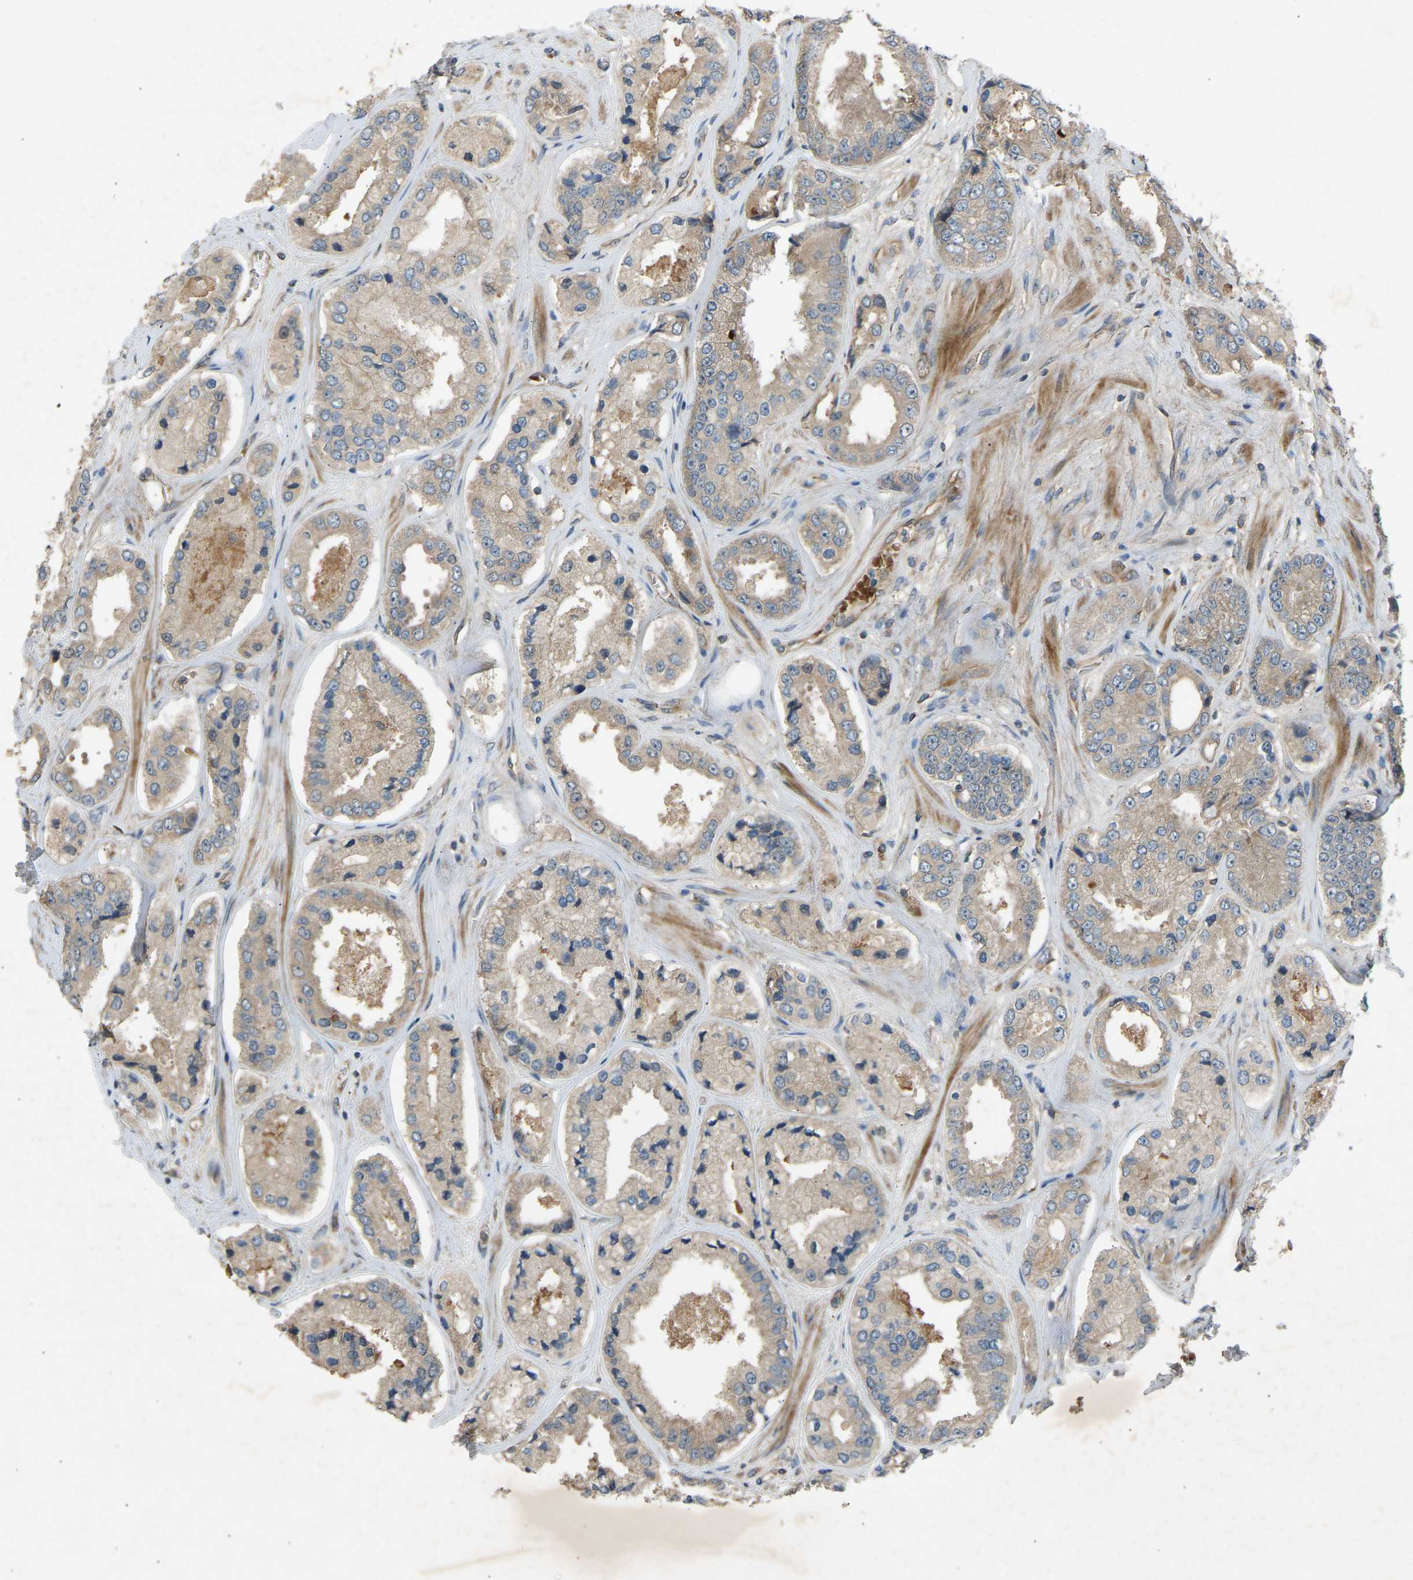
{"staining": {"intensity": "weak", "quantity": ">75%", "location": "cytoplasmic/membranous"}, "tissue": "prostate cancer", "cell_type": "Tumor cells", "image_type": "cancer", "snomed": [{"axis": "morphology", "description": "Adenocarcinoma, High grade"}, {"axis": "topography", "description": "Prostate"}], "caption": "Tumor cells reveal low levels of weak cytoplasmic/membranous staining in approximately >75% of cells in prostate cancer (adenocarcinoma (high-grade)).", "gene": "GAS2L1", "patient": {"sex": "male", "age": 61}}